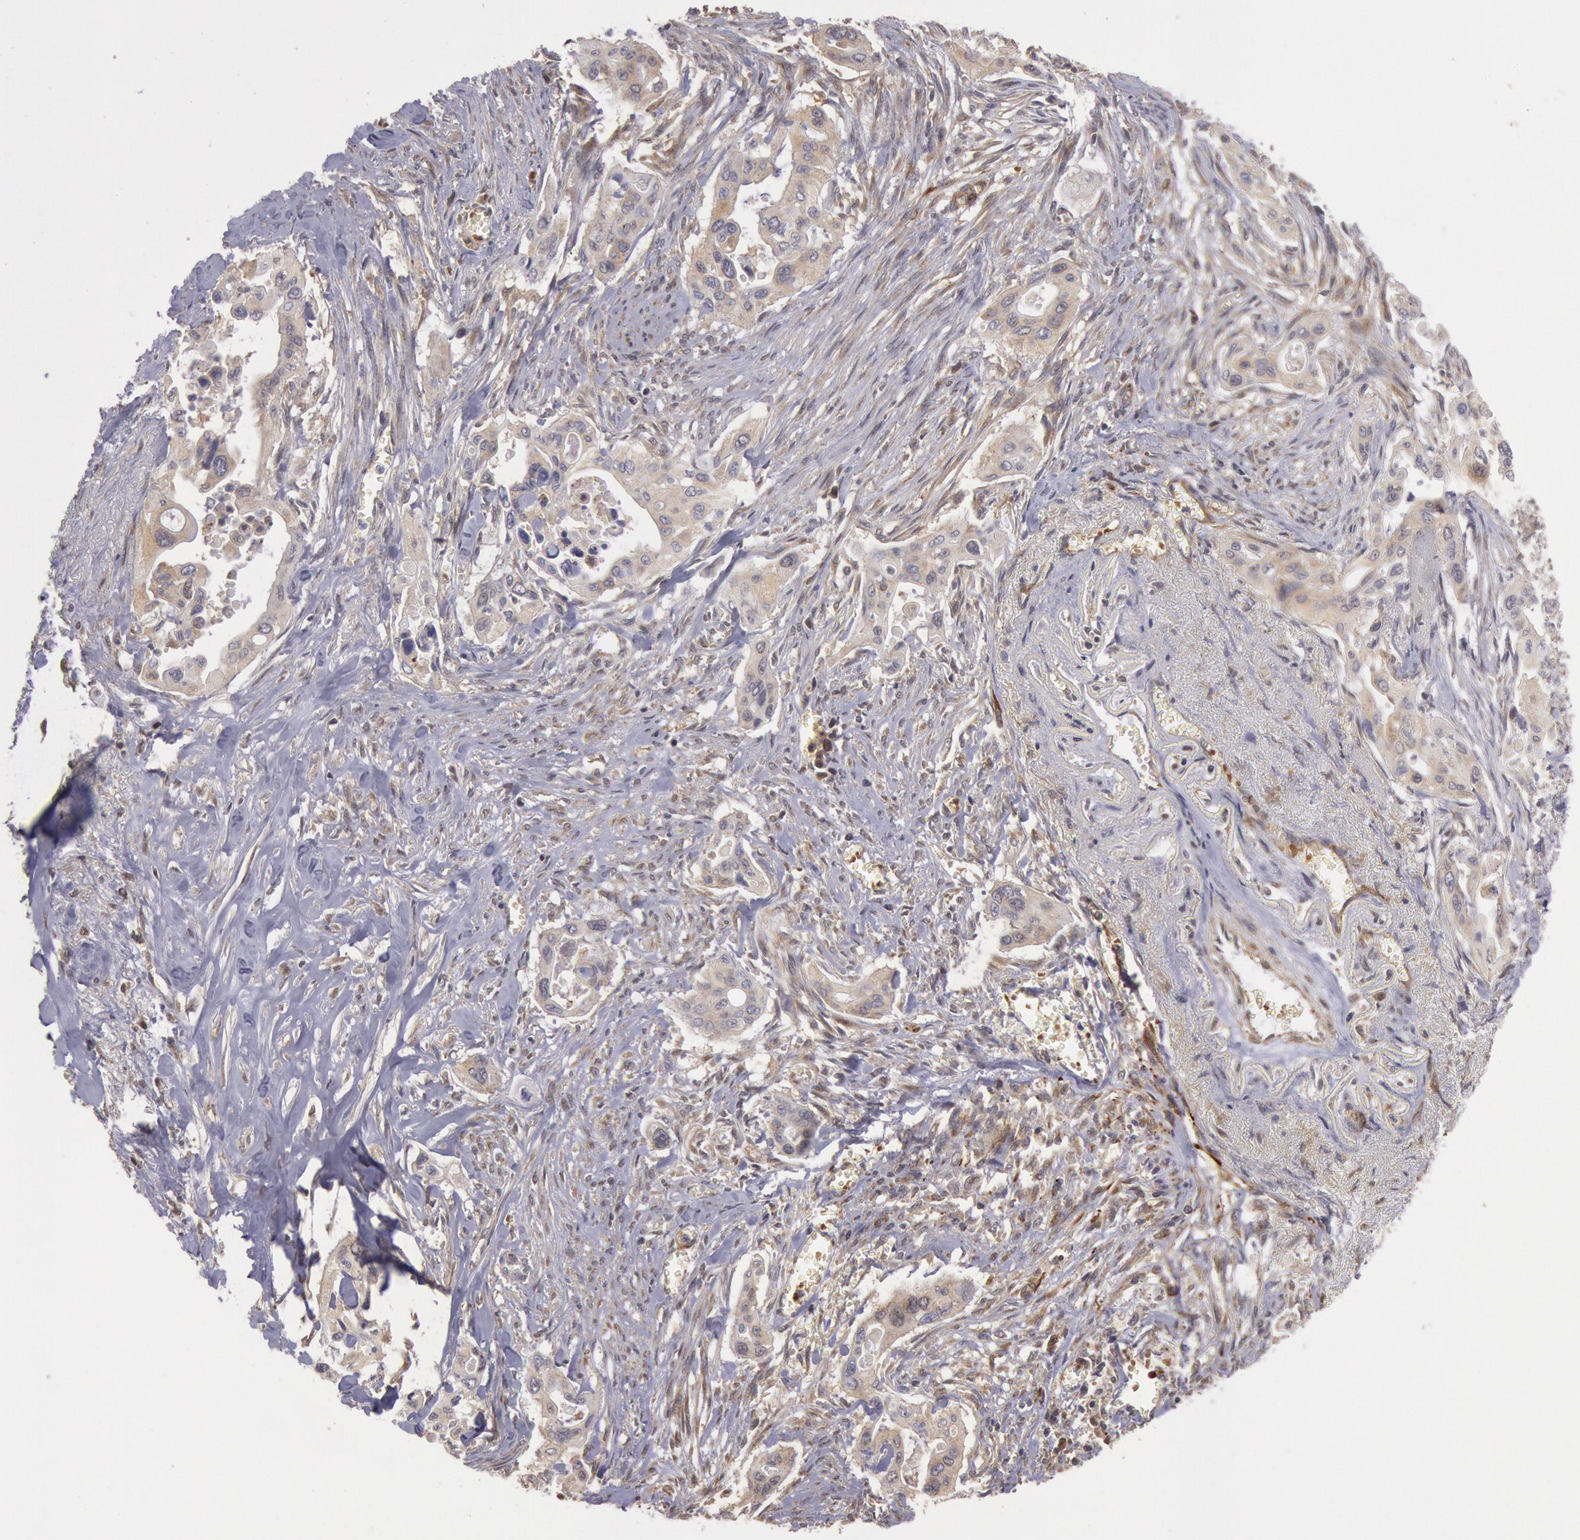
{"staining": {"intensity": "weak", "quantity": ">75%", "location": "cytoplasmic/membranous"}, "tissue": "pancreatic cancer", "cell_type": "Tumor cells", "image_type": "cancer", "snomed": [{"axis": "morphology", "description": "Adenocarcinoma, NOS"}, {"axis": "topography", "description": "Pancreas"}], "caption": "Pancreatic cancer (adenocarcinoma) stained for a protein (brown) displays weak cytoplasmic/membranous positive staining in about >75% of tumor cells.", "gene": "USP14", "patient": {"sex": "male", "age": 77}}